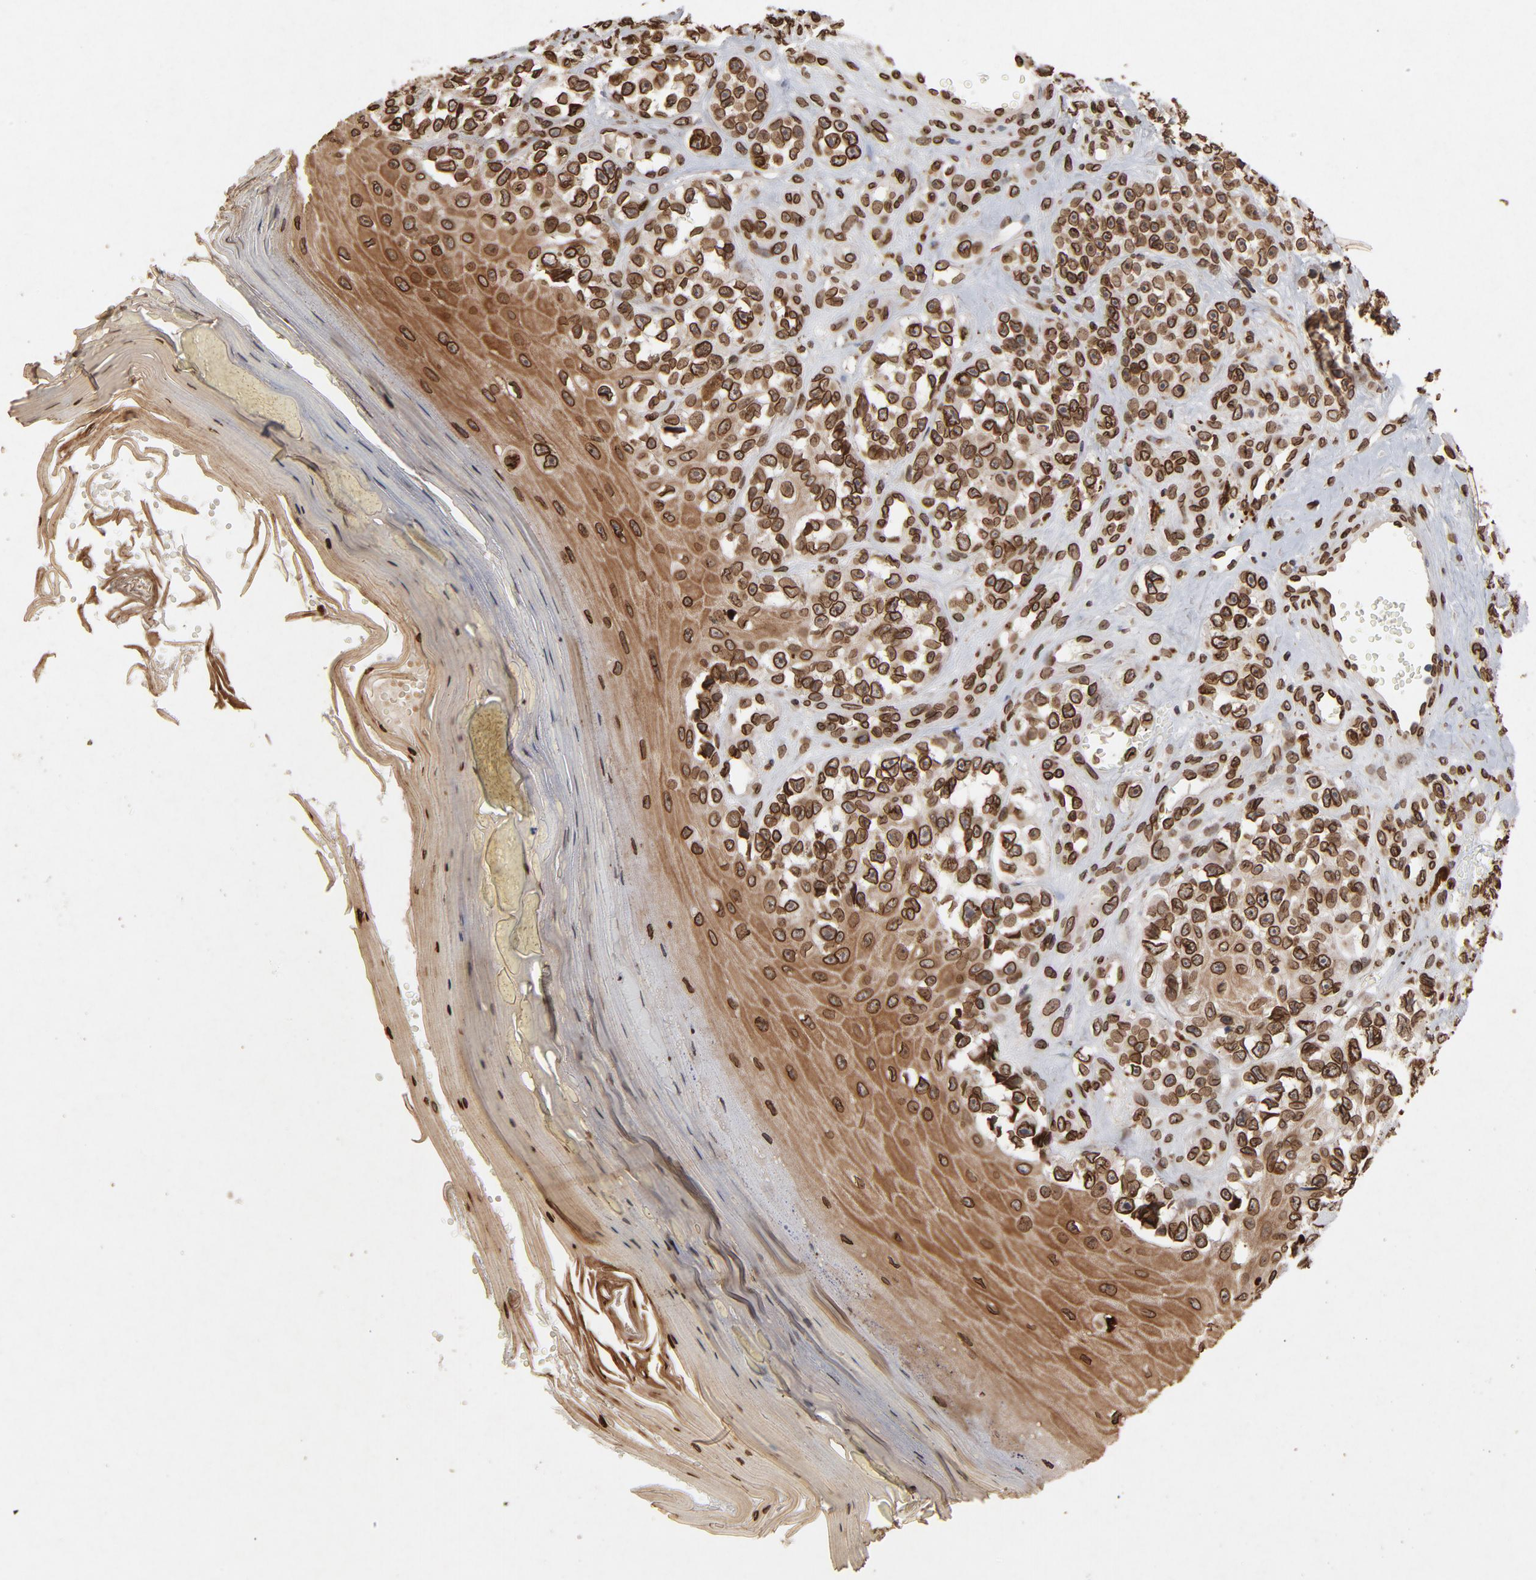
{"staining": {"intensity": "strong", "quantity": ">75%", "location": "cytoplasmic/membranous,nuclear"}, "tissue": "melanoma", "cell_type": "Tumor cells", "image_type": "cancer", "snomed": [{"axis": "morphology", "description": "Malignant melanoma, NOS"}, {"axis": "topography", "description": "Skin"}], "caption": "Malignant melanoma stained with a brown dye shows strong cytoplasmic/membranous and nuclear positive expression in approximately >75% of tumor cells.", "gene": "LMNA", "patient": {"sex": "female", "age": 82}}